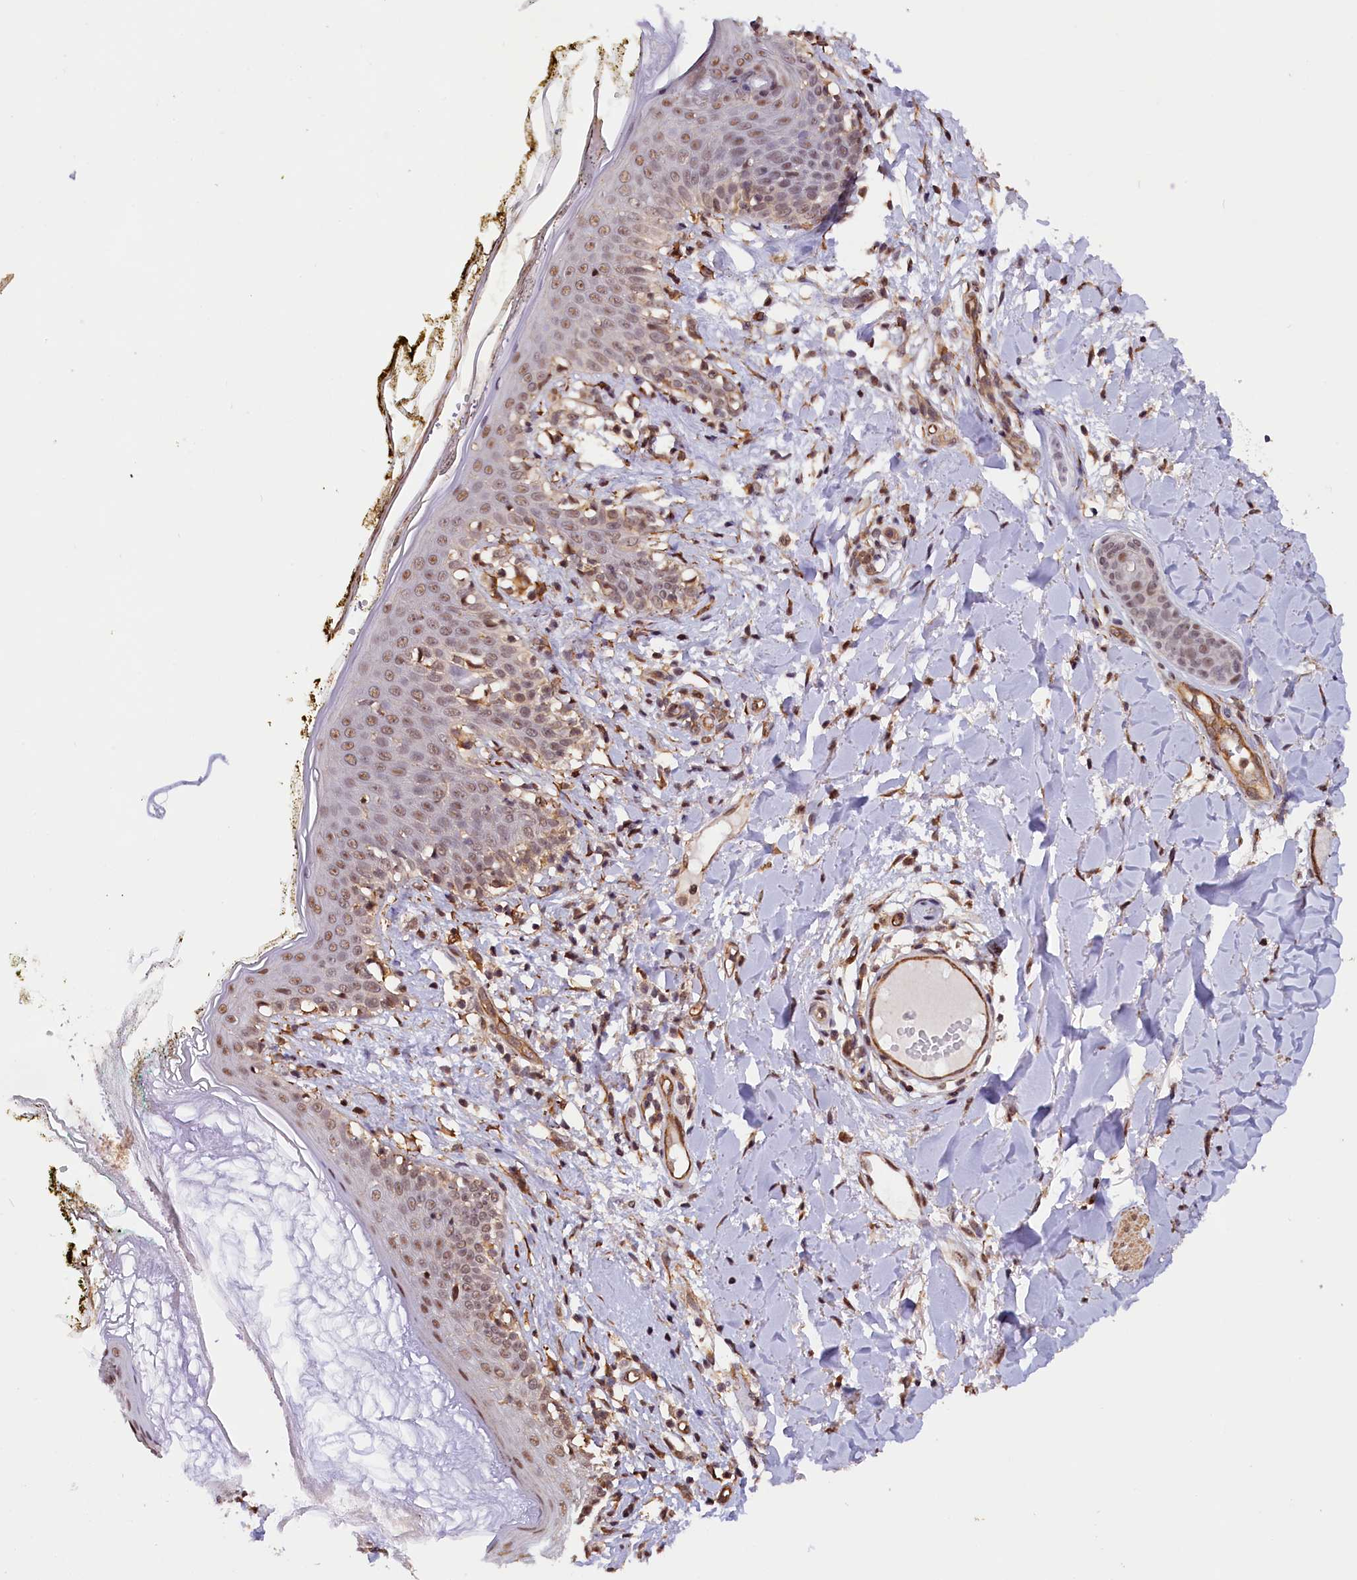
{"staining": {"intensity": "moderate", "quantity": ">75%", "location": "cytoplasmic/membranous,nuclear"}, "tissue": "skin", "cell_type": "Fibroblasts", "image_type": "normal", "snomed": [{"axis": "morphology", "description": "Normal tissue, NOS"}, {"axis": "topography", "description": "Skin"}], "caption": "Immunohistochemistry of benign human skin demonstrates medium levels of moderate cytoplasmic/membranous,nuclear positivity in approximately >75% of fibroblasts. (Stains: DAB (3,3'-diaminobenzidine) in brown, nuclei in blue, Microscopy: brightfield microscopy at high magnification).", "gene": "ZC3H4", "patient": {"sex": "female", "age": 34}}